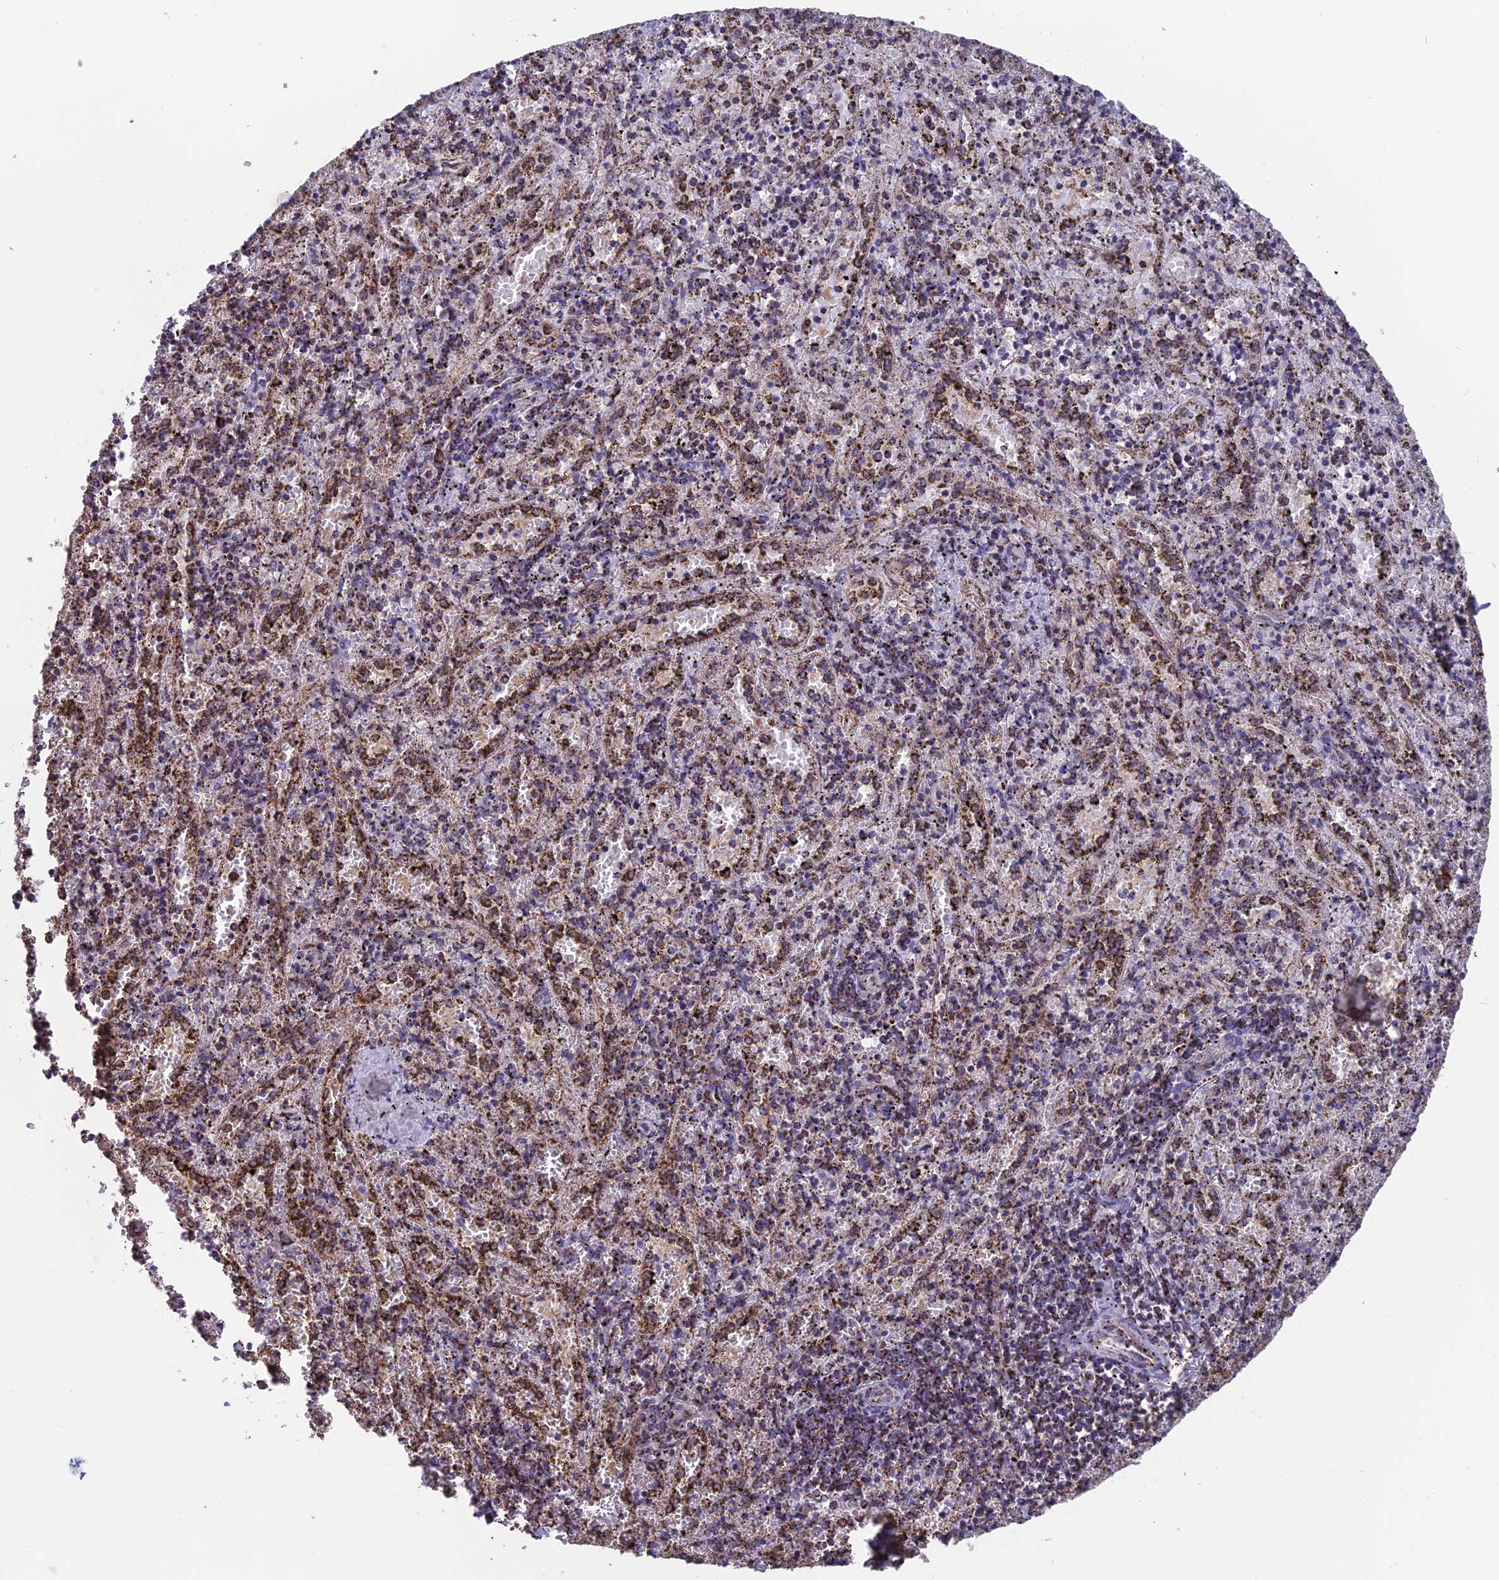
{"staining": {"intensity": "moderate", "quantity": "25%-75%", "location": "cytoplasmic/membranous"}, "tissue": "spleen", "cell_type": "Cells in red pulp", "image_type": "normal", "snomed": [{"axis": "morphology", "description": "Normal tissue, NOS"}, {"axis": "topography", "description": "Spleen"}], "caption": "Moderate cytoplasmic/membranous expression is appreciated in approximately 25%-75% of cells in red pulp in normal spleen. The staining was performed using DAB to visualize the protein expression in brown, while the nuclei were stained in blue with hematoxylin (Magnification: 20x).", "gene": "CS", "patient": {"sex": "male", "age": 11}}